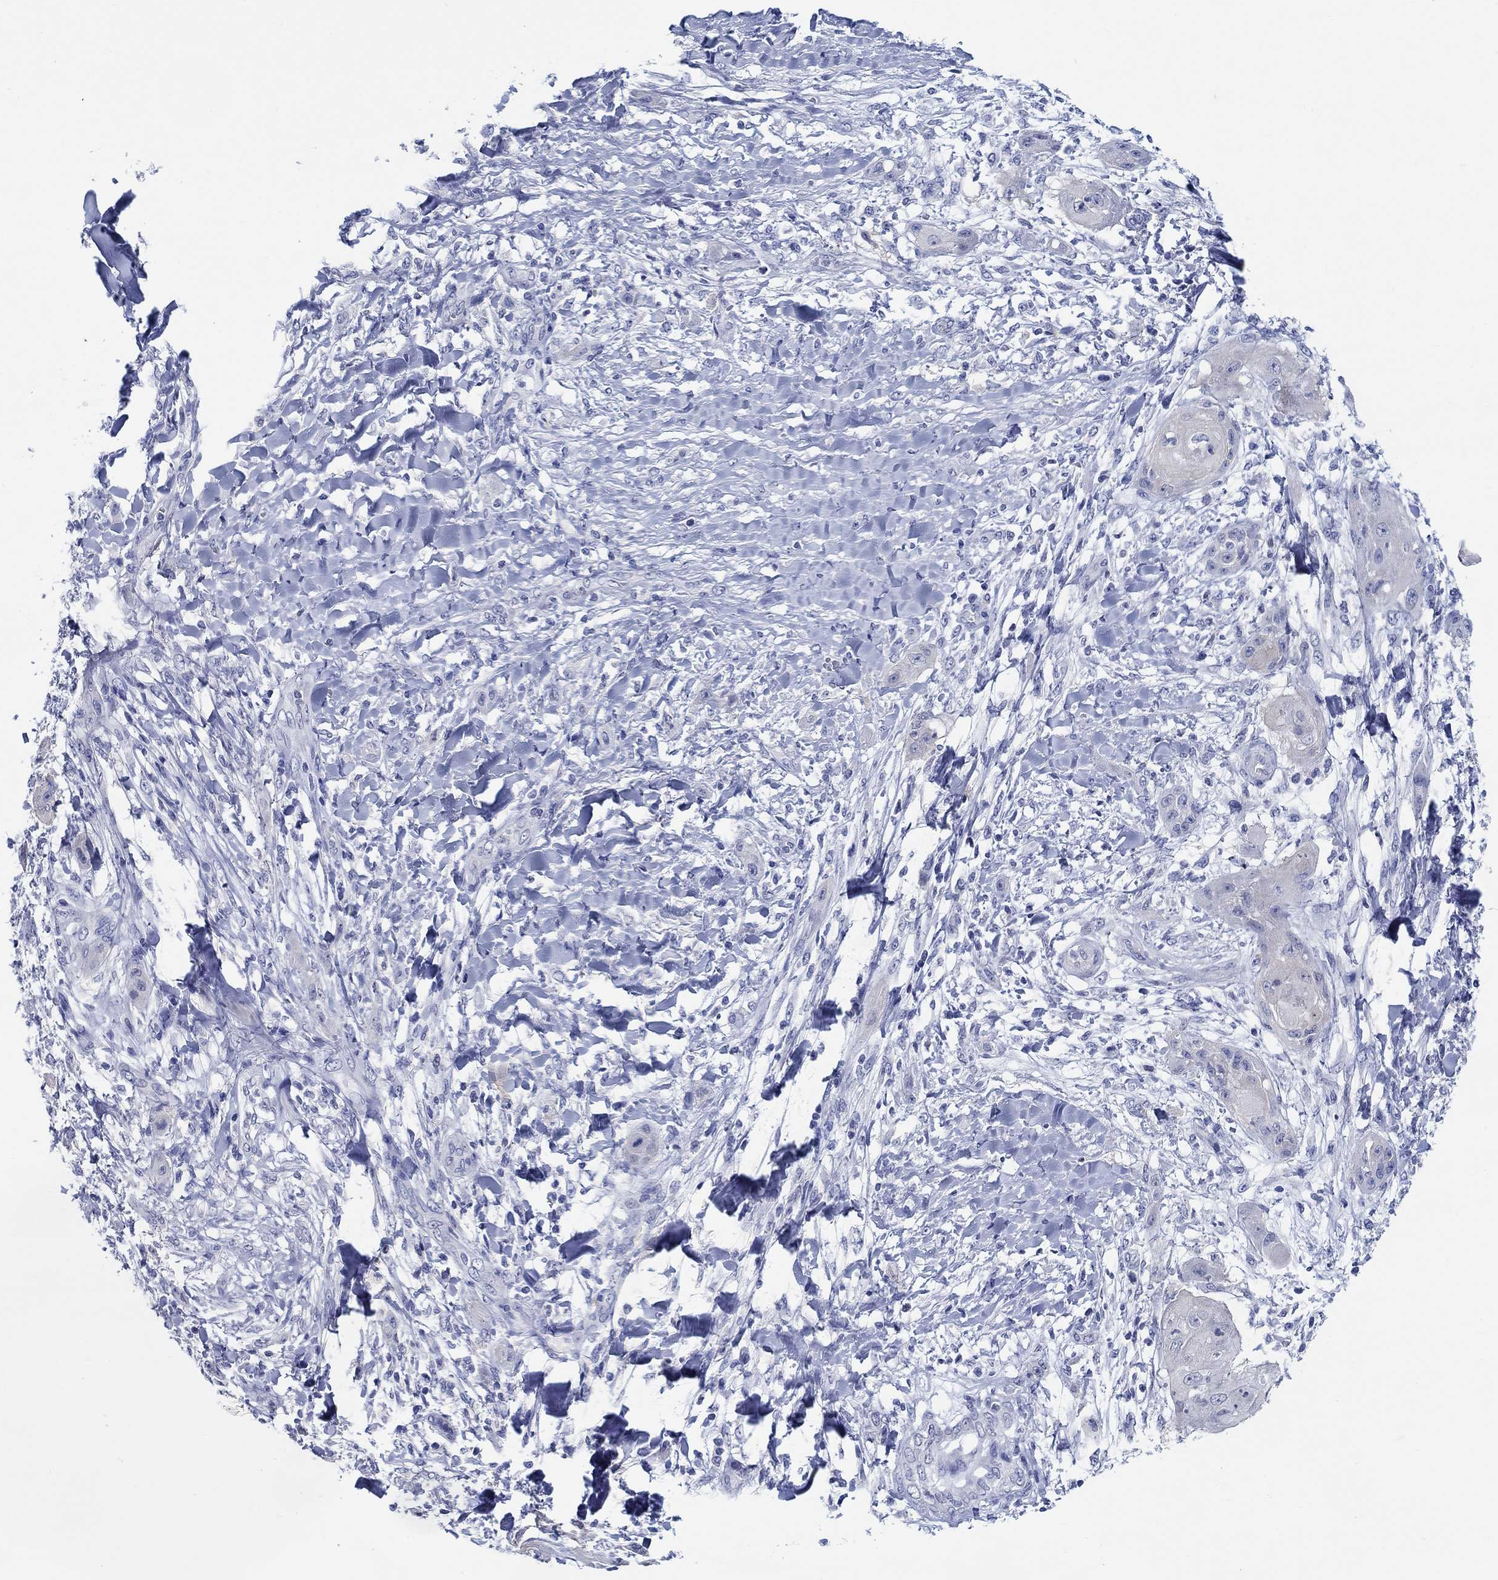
{"staining": {"intensity": "negative", "quantity": "none", "location": "none"}, "tissue": "skin cancer", "cell_type": "Tumor cells", "image_type": "cancer", "snomed": [{"axis": "morphology", "description": "Squamous cell carcinoma, NOS"}, {"axis": "topography", "description": "Skin"}], "caption": "Immunohistochemistry photomicrograph of human skin cancer (squamous cell carcinoma) stained for a protein (brown), which shows no positivity in tumor cells.", "gene": "RAP1GAP", "patient": {"sex": "male", "age": 62}}